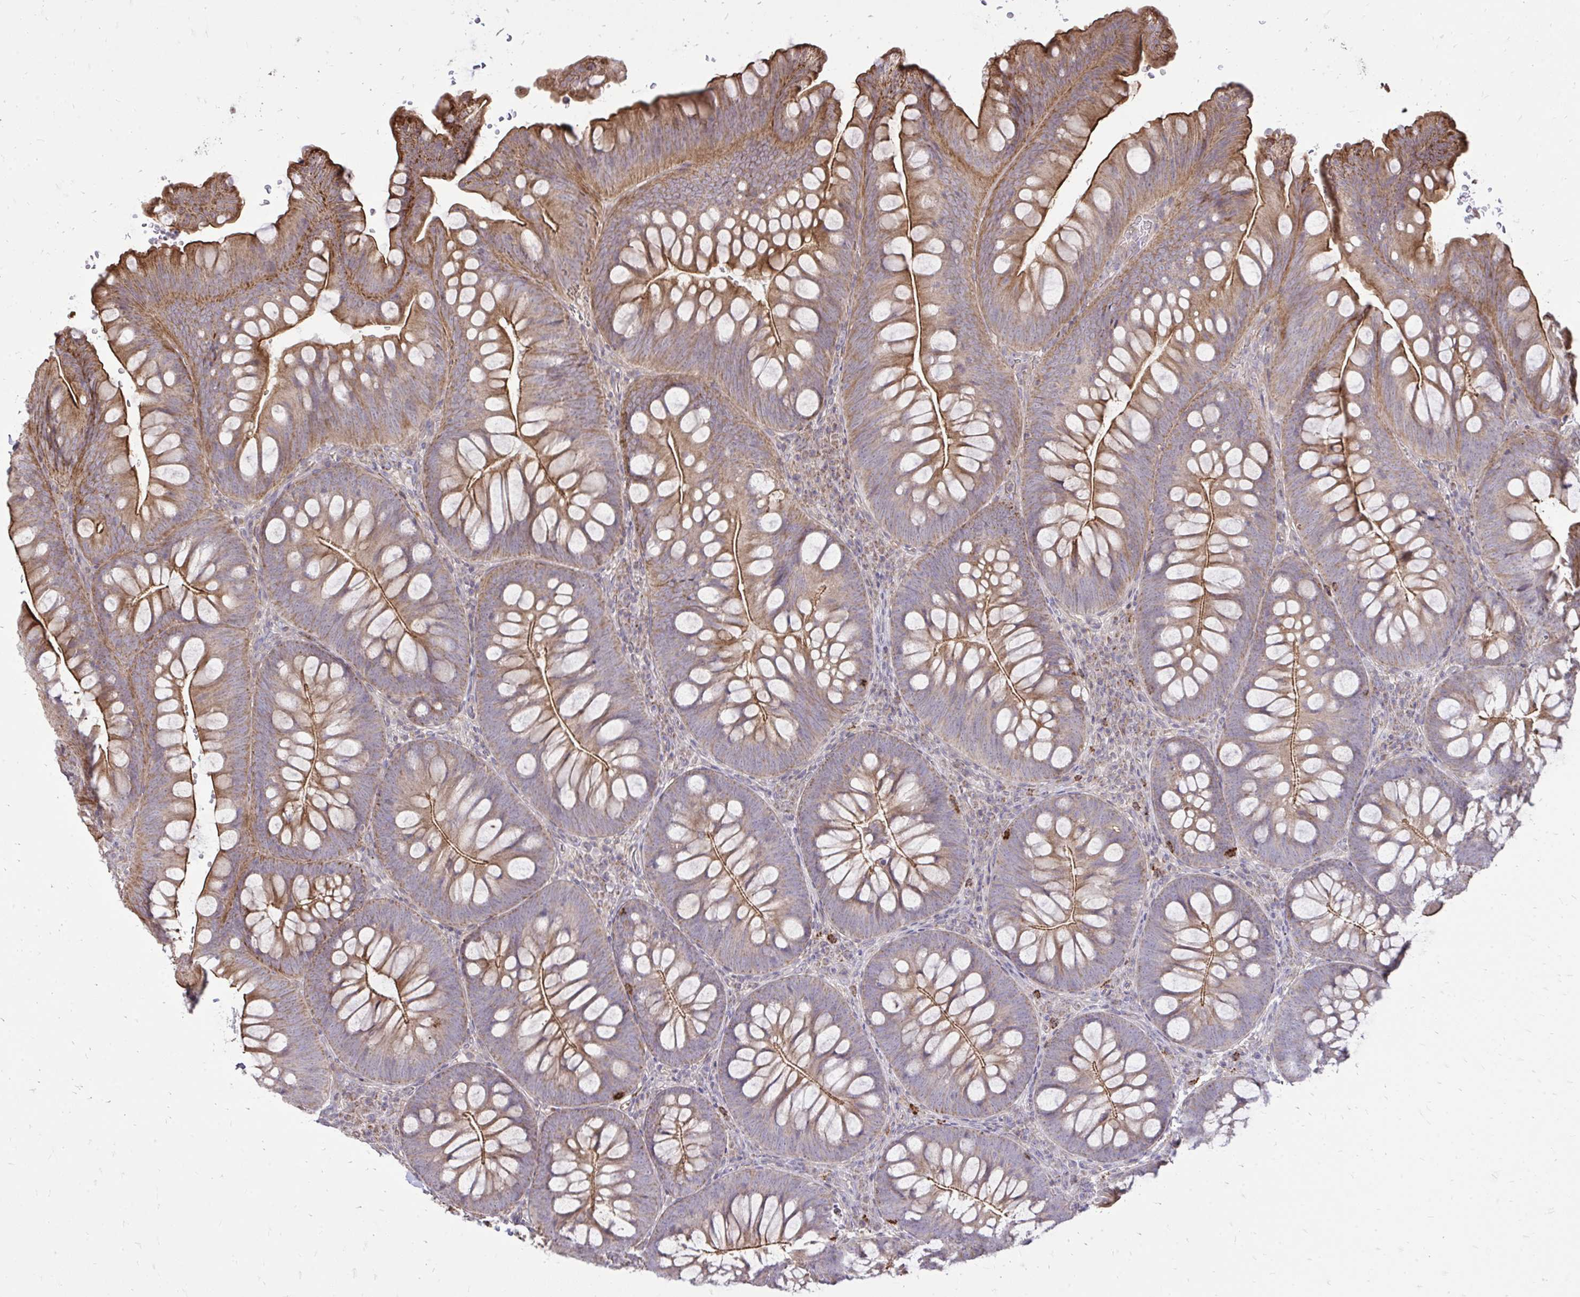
{"staining": {"intensity": "moderate", "quantity": ">75%", "location": "cytoplasmic/membranous"}, "tissue": "colon", "cell_type": "Endothelial cells", "image_type": "normal", "snomed": [{"axis": "morphology", "description": "Normal tissue, NOS"}, {"axis": "morphology", "description": "Adenoma, NOS"}, {"axis": "topography", "description": "Soft tissue"}, {"axis": "topography", "description": "Colon"}], "caption": "Protein analysis of unremarkable colon reveals moderate cytoplasmic/membranous expression in about >75% of endothelial cells. (Stains: DAB (3,3'-diaminobenzidine) in brown, nuclei in blue, Microscopy: brightfield microscopy at high magnification).", "gene": "SLC7A5", "patient": {"sex": "male", "age": 47}}